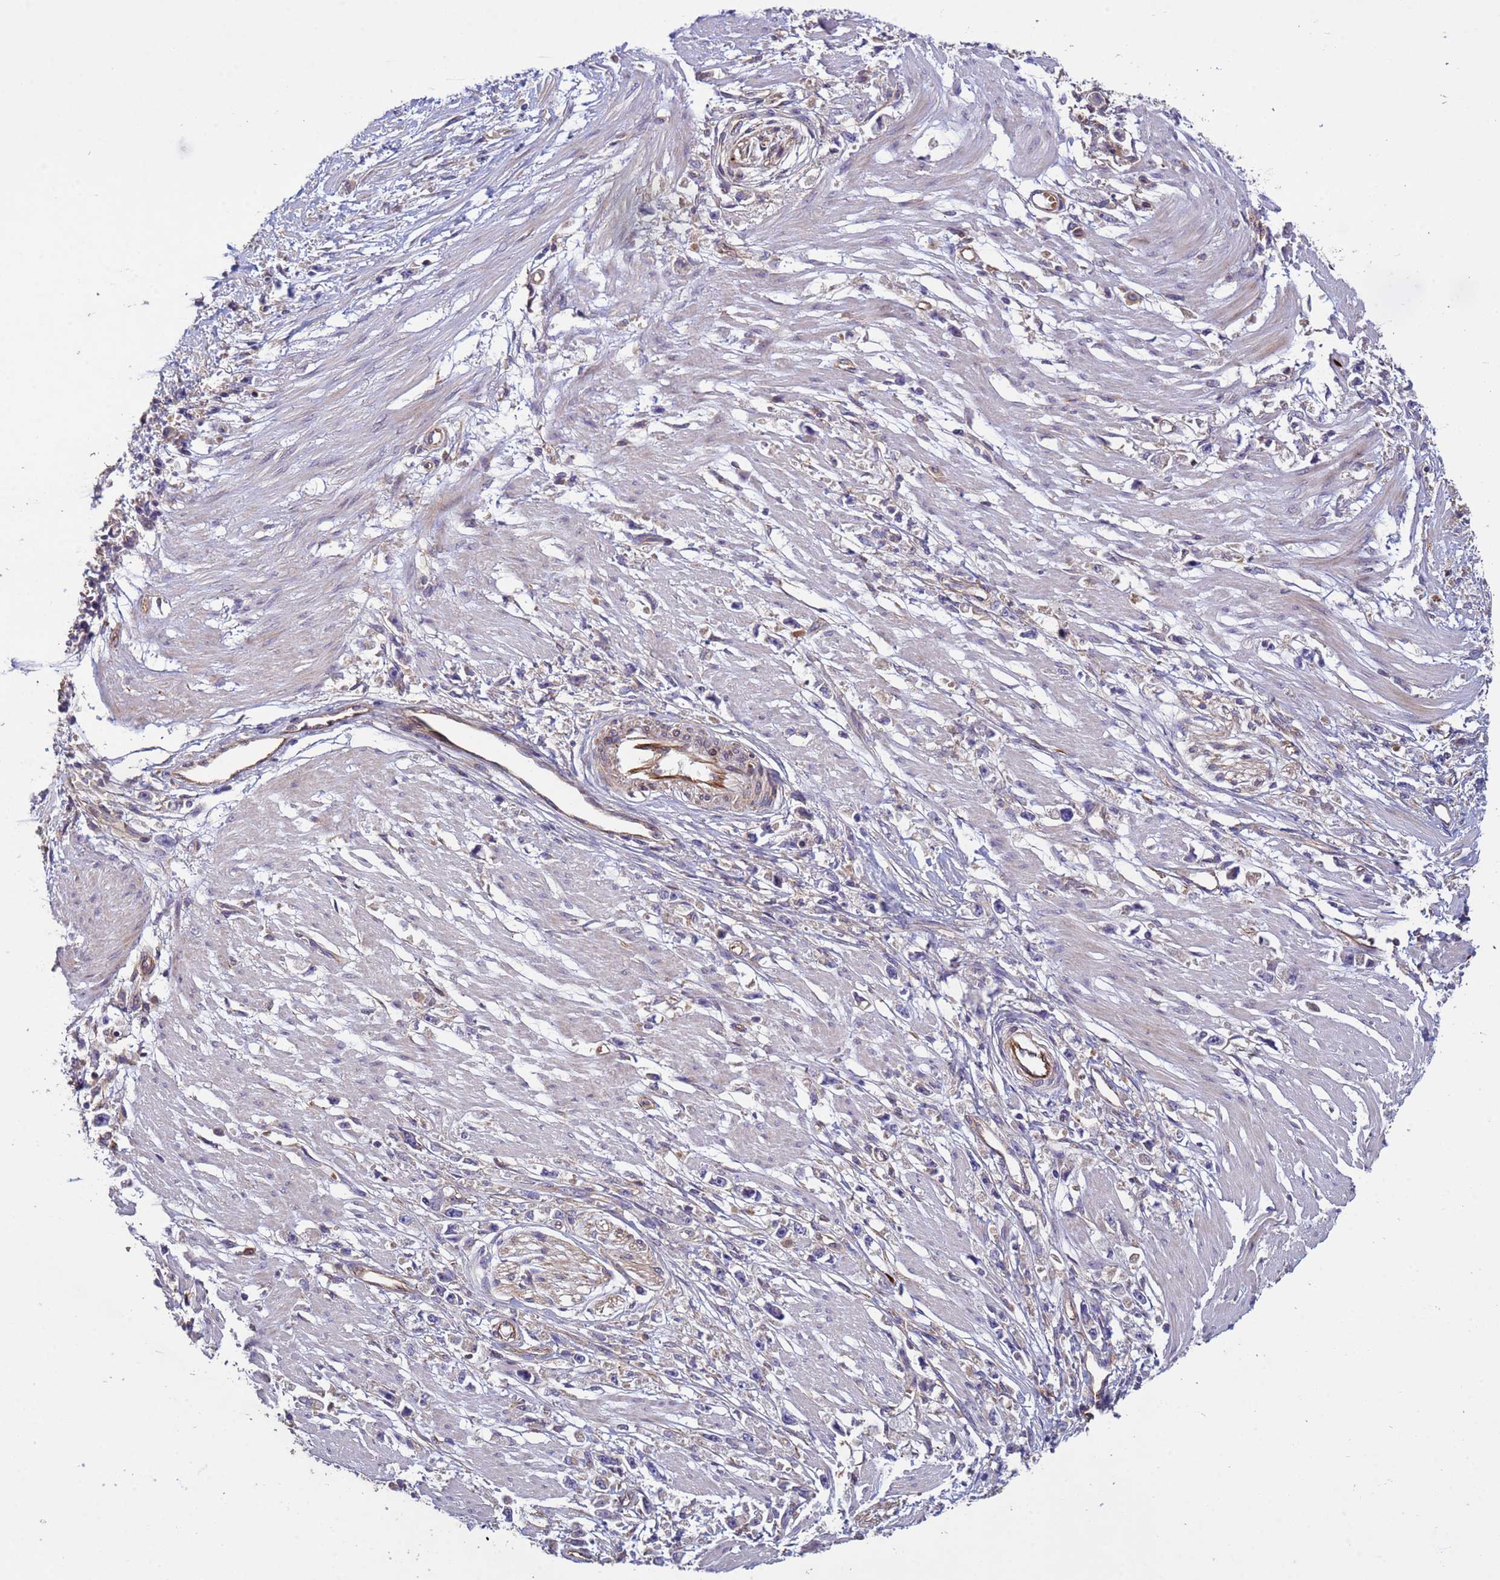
{"staining": {"intensity": "negative", "quantity": "none", "location": "none"}, "tissue": "stomach cancer", "cell_type": "Tumor cells", "image_type": "cancer", "snomed": [{"axis": "morphology", "description": "Adenocarcinoma, NOS"}, {"axis": "topography", "description": "Stomach"}], "caption": "IHC histopathology image of neoplastic tissue: stomach adenocarcinoma stained with DAB shows no significant protein staining in tumor cells. The staining was performed using DAB to visualize the protein expression in brown, while the nuclei were stained in blue with hematoxylin (Magnification: 20x).", "gene": "RAB10", "patient": {"sex": "female", "age": 59}}